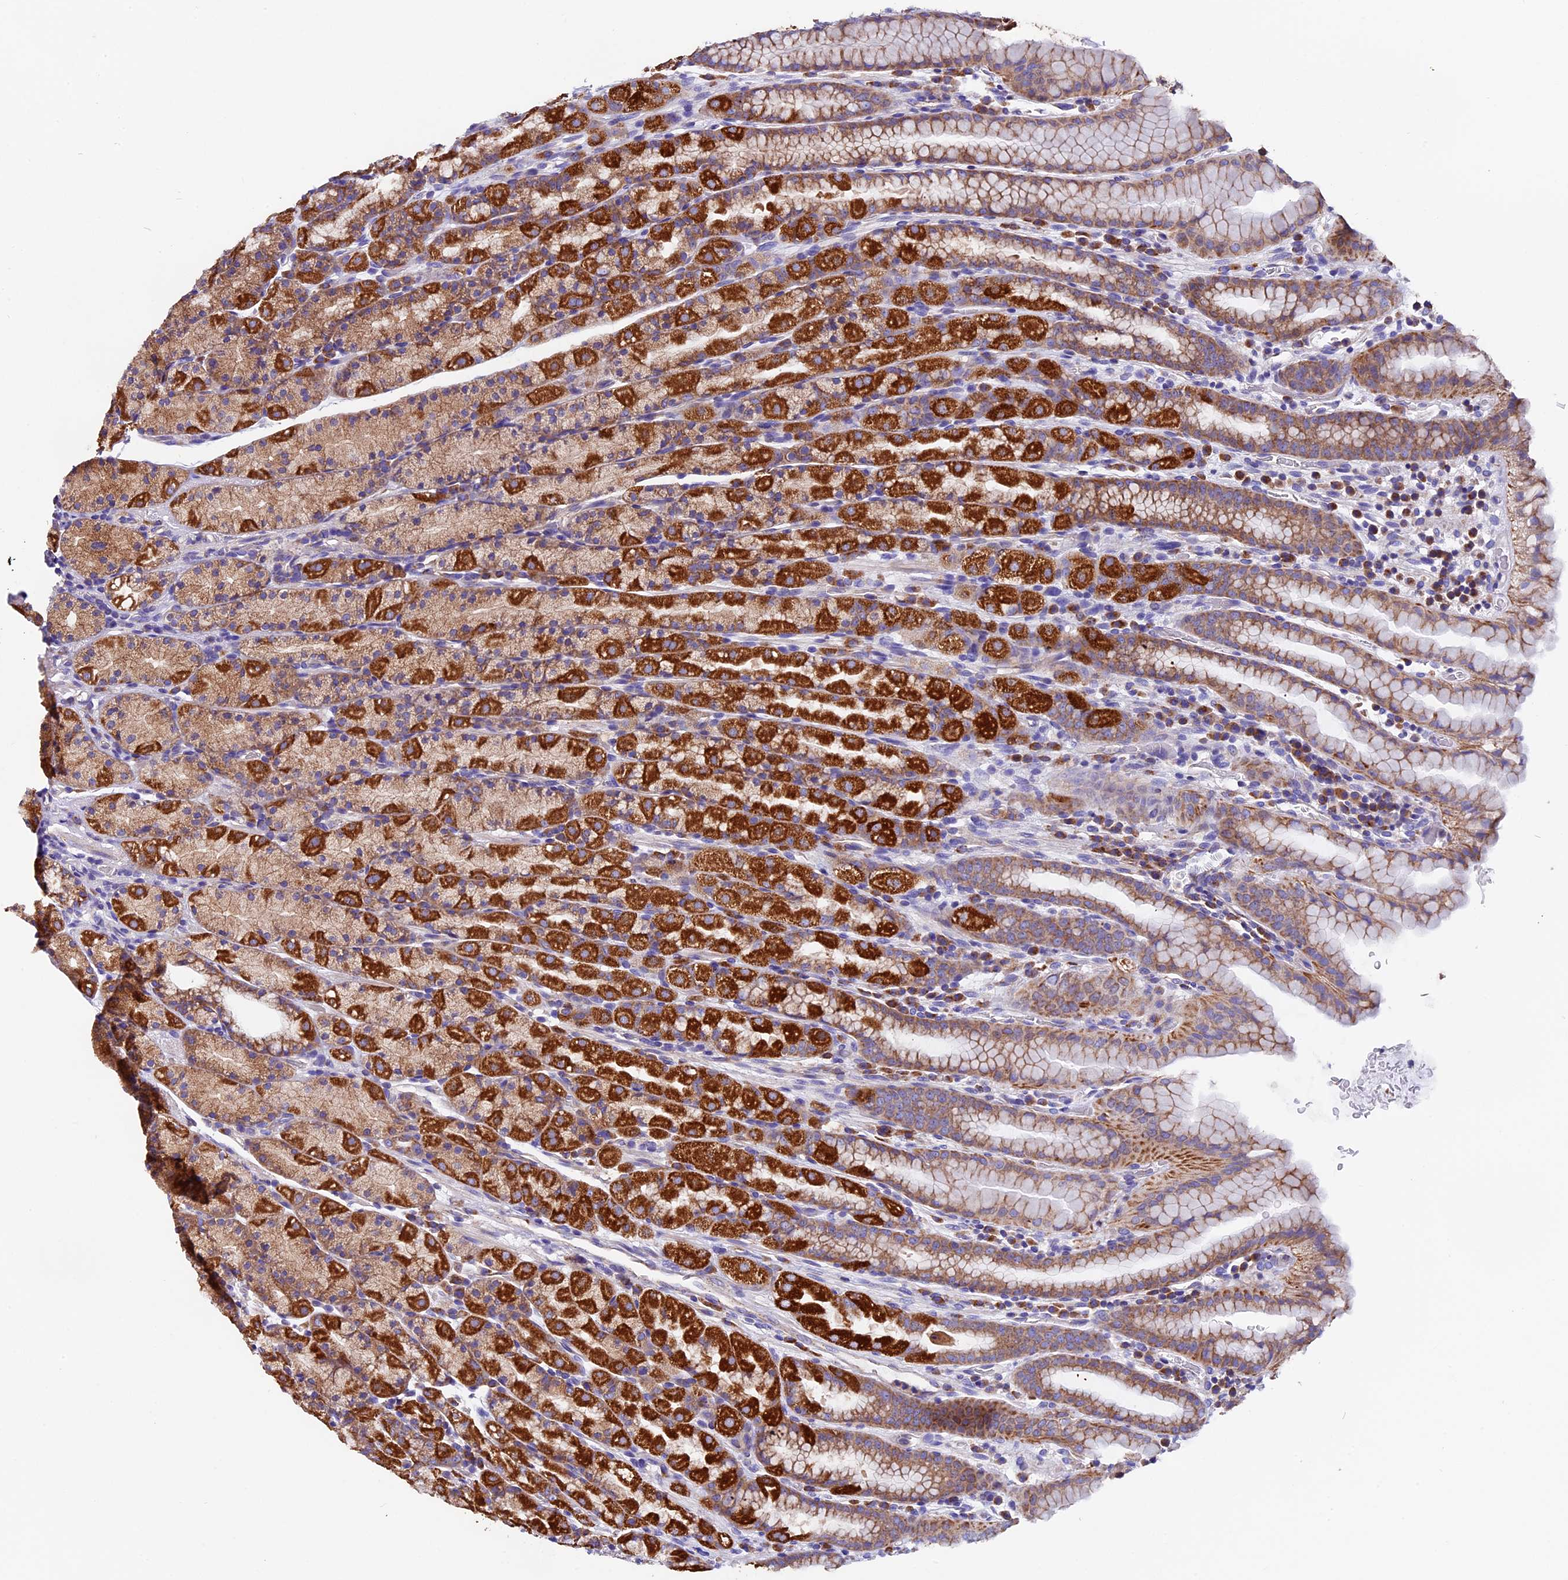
{"staining": {"intensity": "strong", "quantity": "25%-75%", "location": "cytoplasmic/membranous"}, "tissue": "stomach", "cell_type": "Glandular cells", "image_type": "normal", "snomed": [{"axis": "morphology", "description": "Normal tissue, NOS"}, {"axis": "topography", "description": "Stomach, upper"}, {"axis": "topography", "description": "Stomach, lower"}, {"axis": "topography", "description": "Small intestine"}], "caption": "An immunohistochemistry (IHC) photomicrograph of benign tissue is shown. Protein staining in brown shows strong cytoplasmic/membranous positivity in stomach within glandular cells.", "gene": "COMTD1", "patient": {"sex": "male", "age": 68}}